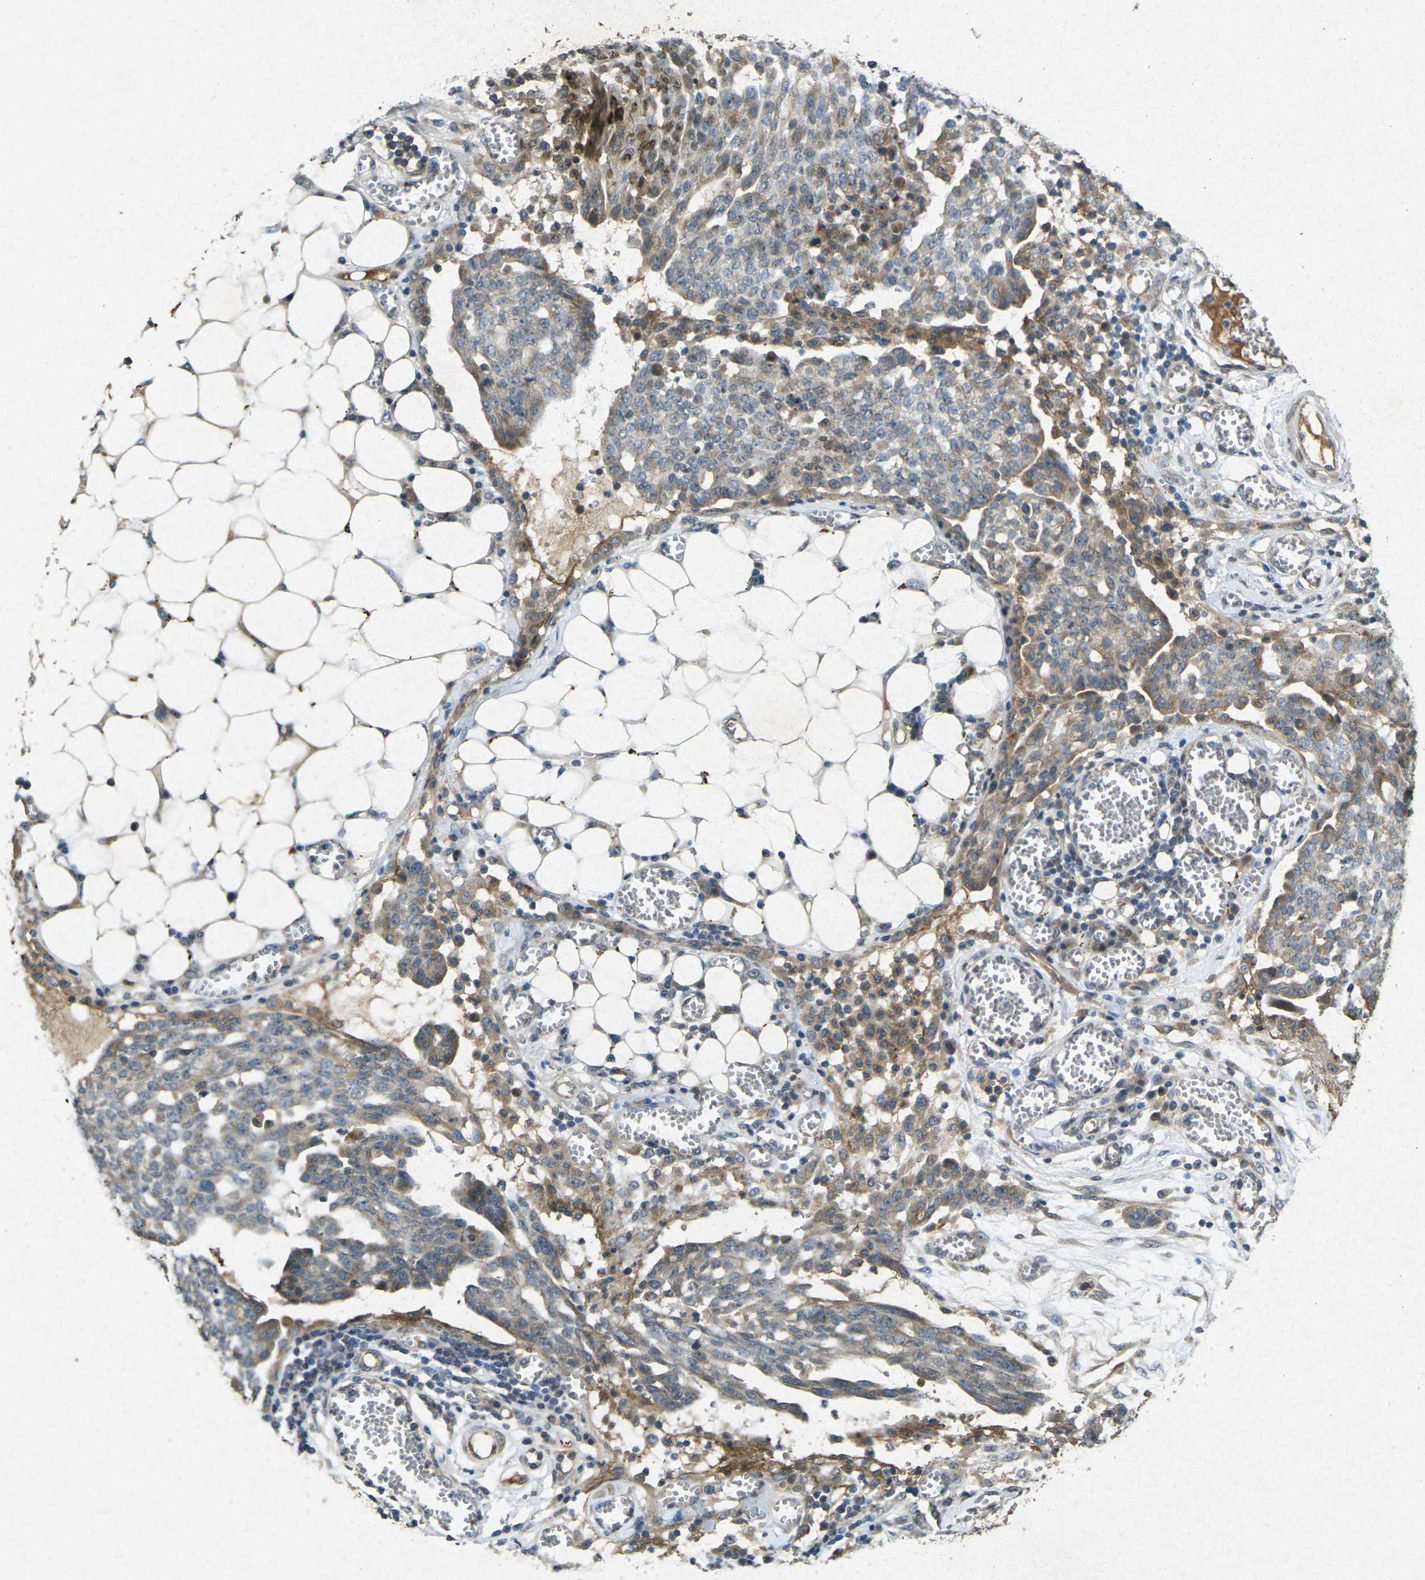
{"staining": {"intensity": "moderate", "quantity": "25%-75%", "location": "cytoplasmic/membranous"}, "tissue": "ovarian cancer", "cell_type": "Tumor cells", "image_type": "cancer", "snomed": [{"axis": "morphology", "description": "Cystadenocarcinoma, serous, NOS"}, {"axis": "topography", "description": "Soft tissue"}, {"axis": "topography", "description": "Ovary"}], "caption": "A medium amount of moderate cytoplasmic/membranous staining is present in approximately 25%-75% of tumor cells in ovarian serous cystadenocarcinoma tissue.", "gene": "RGMA", "patient": {"sex": "female", "age": 57}}